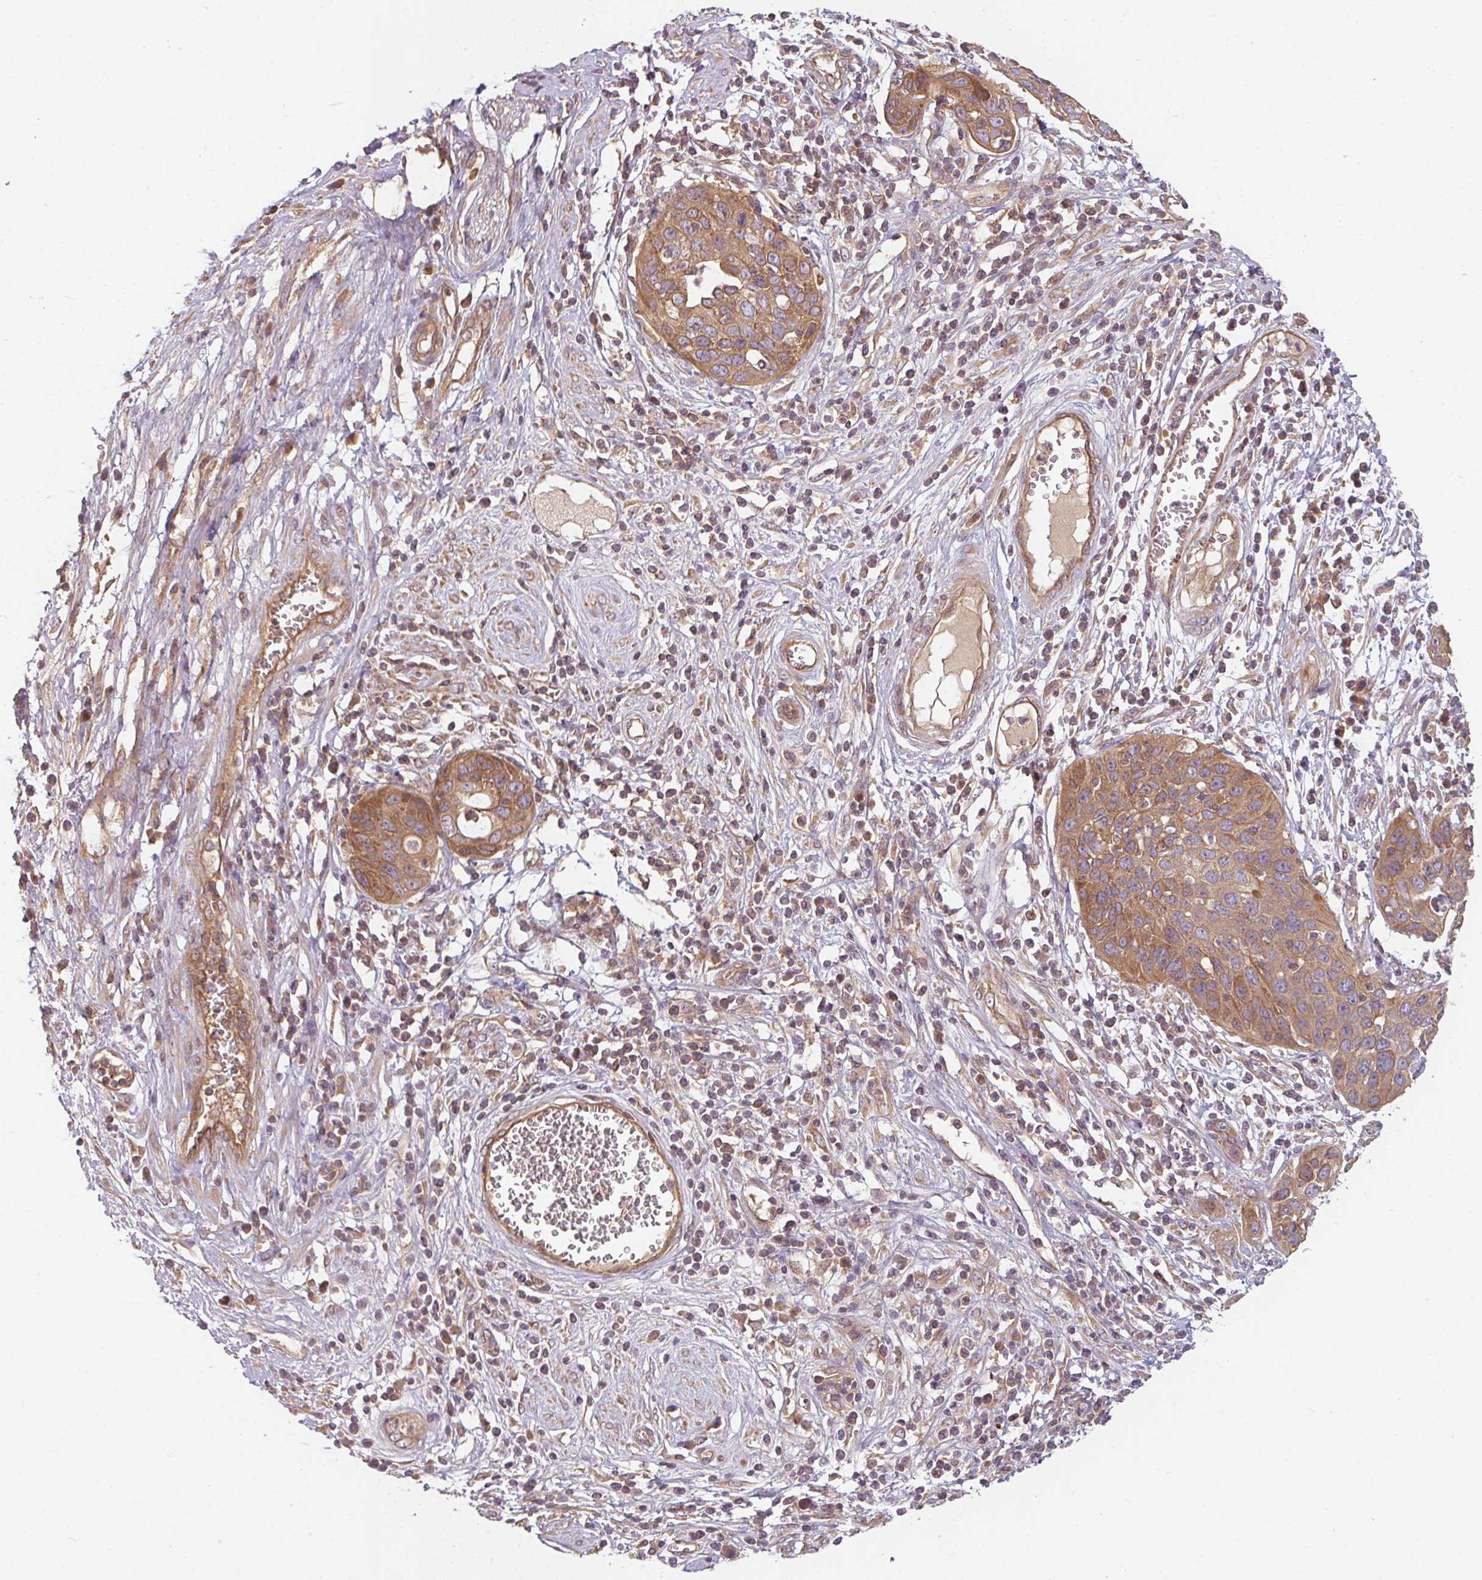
{"staining": {"intensity": "moderate", "quantity": ">75%", "location": "cytoplasmic/membranous"}, "tissue": "cervical cancer", "cell_type": "Tumor cells", "image_type": "cancer", "snomed": [{"axis": "morphology", "description": "Squamous cell carcinoma, NOS"}, {"axis": "topography", "description": "Cervix"}], "caption": "Immunohistochemical staining of human squamous cell carcinoma (cervical) shows medium levels of moderate cytoplasmic/membranous protein positivity in about >75% of tumor cells.", "gene": "RNF31", "patient": {"sex": "female", "age": 36}}